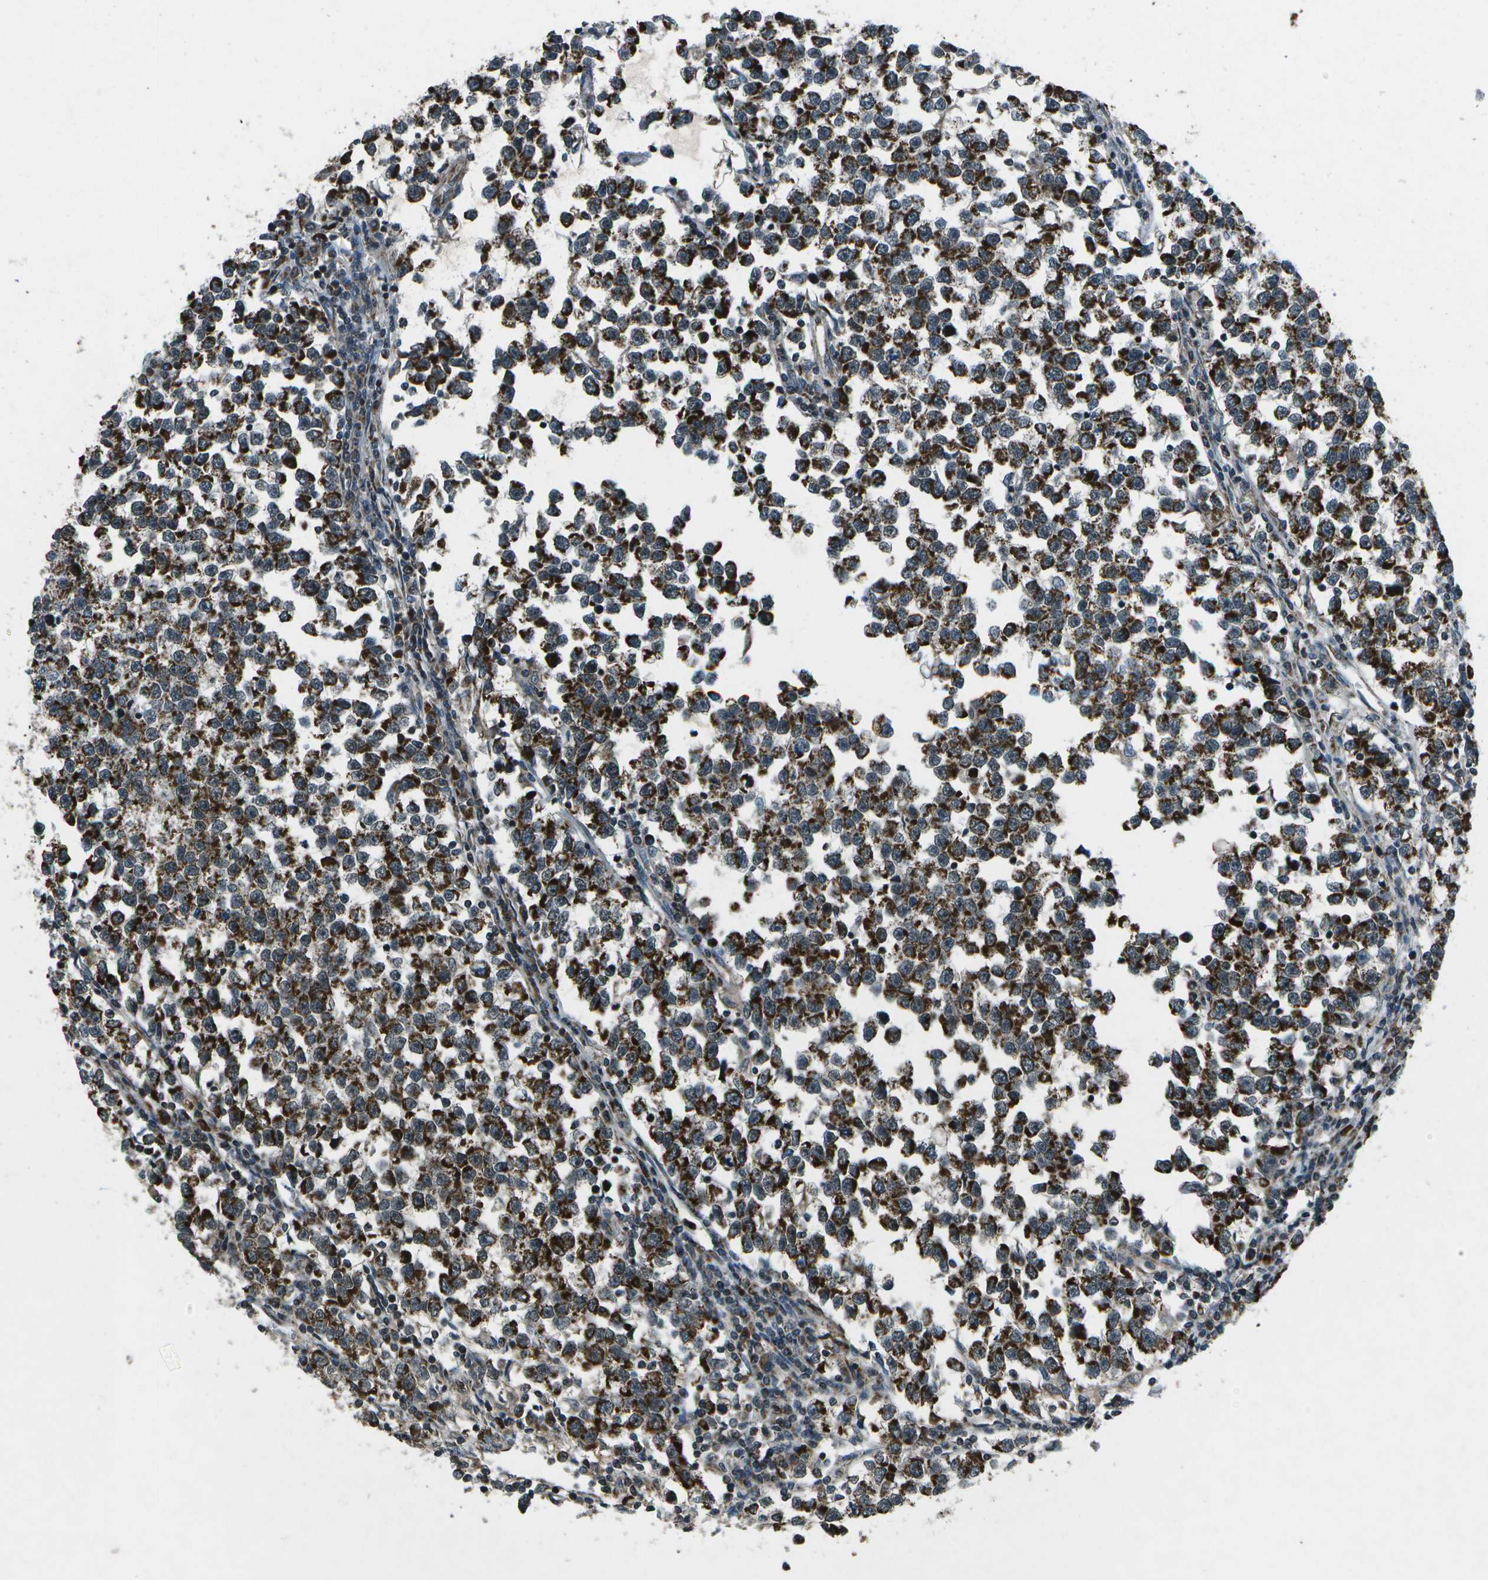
{"staining": {"intensity": "strong", "quantity": ">75%", "location": "cytoplasmic/membranous"}, "tissue": "testis cancer", "cell_type": "Tumor cells", "image_type": "cancer", "snomed": [{"axis": "morphology", "description": "Normal tissue, NOS"}, {"axis": "morphology", "description": "Seminoma, NOS"}, {"axis": "topography", "description": "Testis"}], "caption": "Immunohistochemical staining of seminoma (testis) exhibits high levels of strong cytoplasmic/membranous positivity in approximately >75% of tumor cells. (Brightfield microscopy of DAB IHC at high magnification).", "gene": "EIF2AK1", "patient": {"sex": "male", "age": 43}}